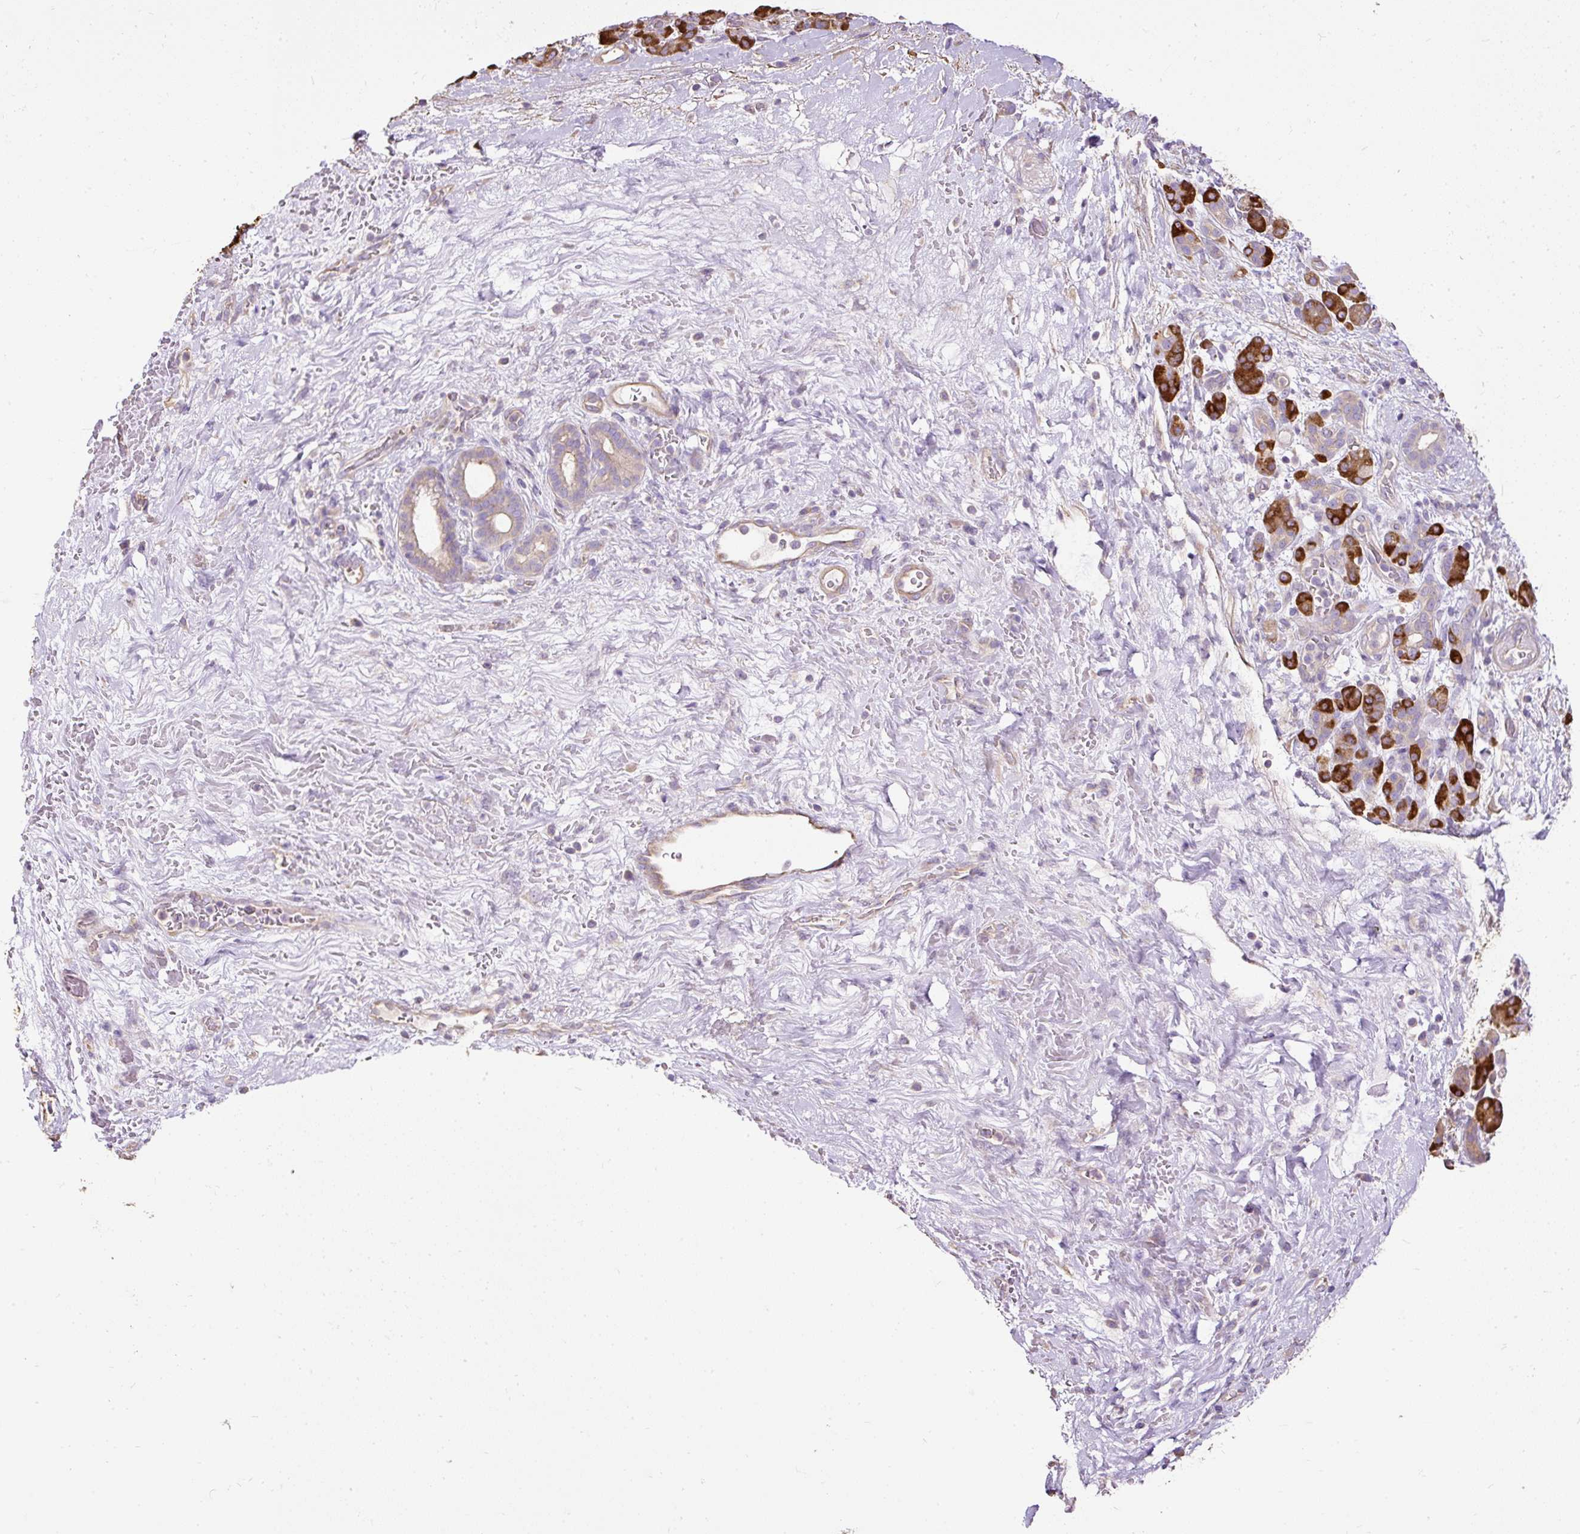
{"staining": {"intensity": "weak", "quantity": "<25%", "location": "cytoplasmic/membranous"}, "tissue": "pancreatic cancer", "cell_type": "Tumor cells", "image_type": "cancer", "snomed": [{"axis": "morphology", "description": "Adenocarcinoma, NOS"}, {"axis": "topography", "description": "Pancreas"}], "caption": "An image of pancreatic cancer (adenocarcinoma) stained for a protein shows no brown staining in tumor cells. (DAB (3,3'-diaminobenzidine) IHC with hematoxylin counter stain).", "gene": "PDIA2", "patient": {"sex": "male", "age": 44}}